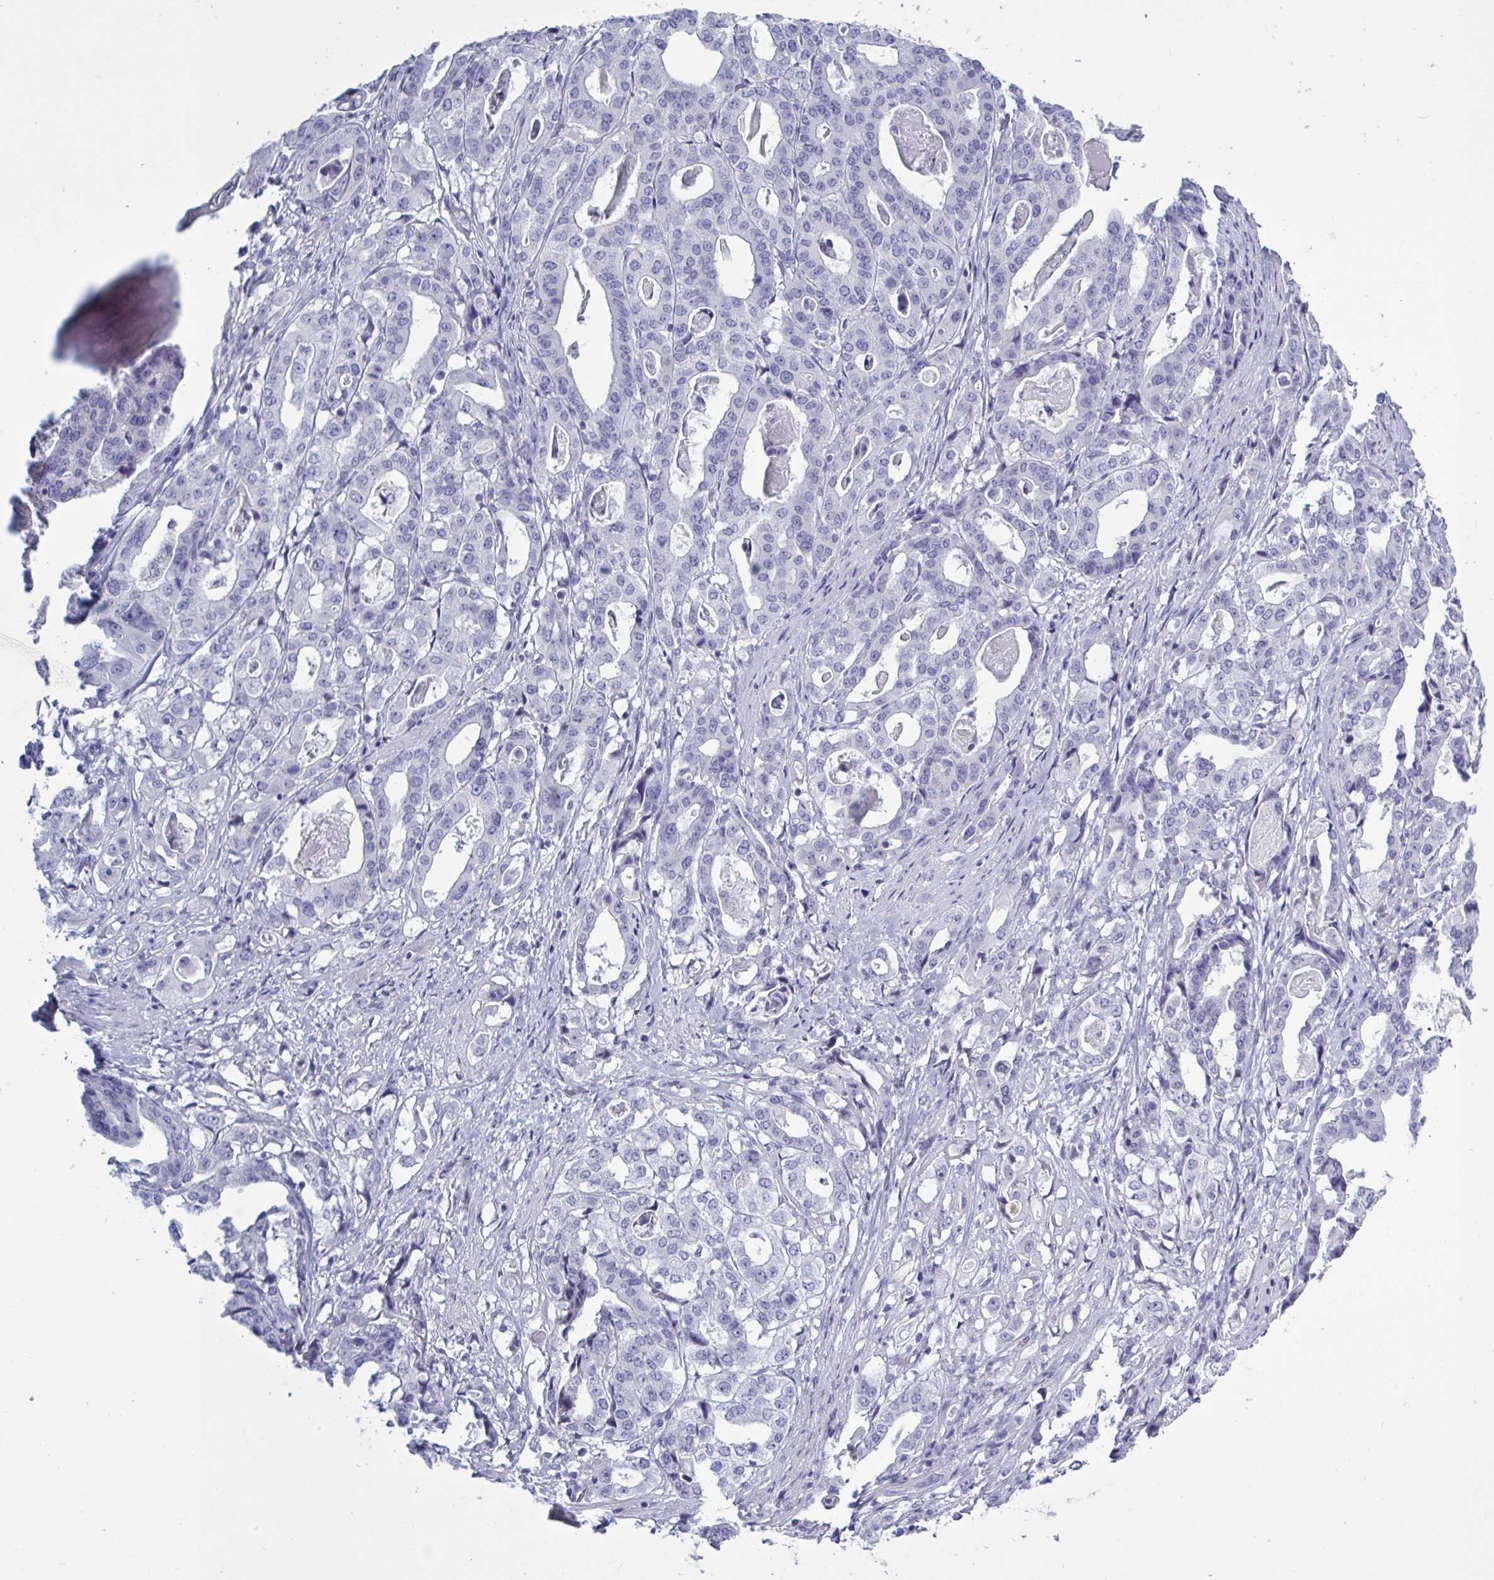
{"staining": {"intensity": "negative", "quantity": "none", "location": "none"}, "tissue": "stomach cancer", "cell_type": "Tumor cells", "image_type": "cancer", "snomed": [{"axis": "morphology", "description": "Adenocarcinoma, NOS"}, {"axis": "topography", "description": "Stomach"}], "caption": "A high-resolution histopathology image shows immunohistochemistry (IHC) staining of adenocarcinoma (stomach), which exhibits no significant staining in tumor cells.", "gene": "NDUFC2", "patient": {"sex": "male", "age": 48}}